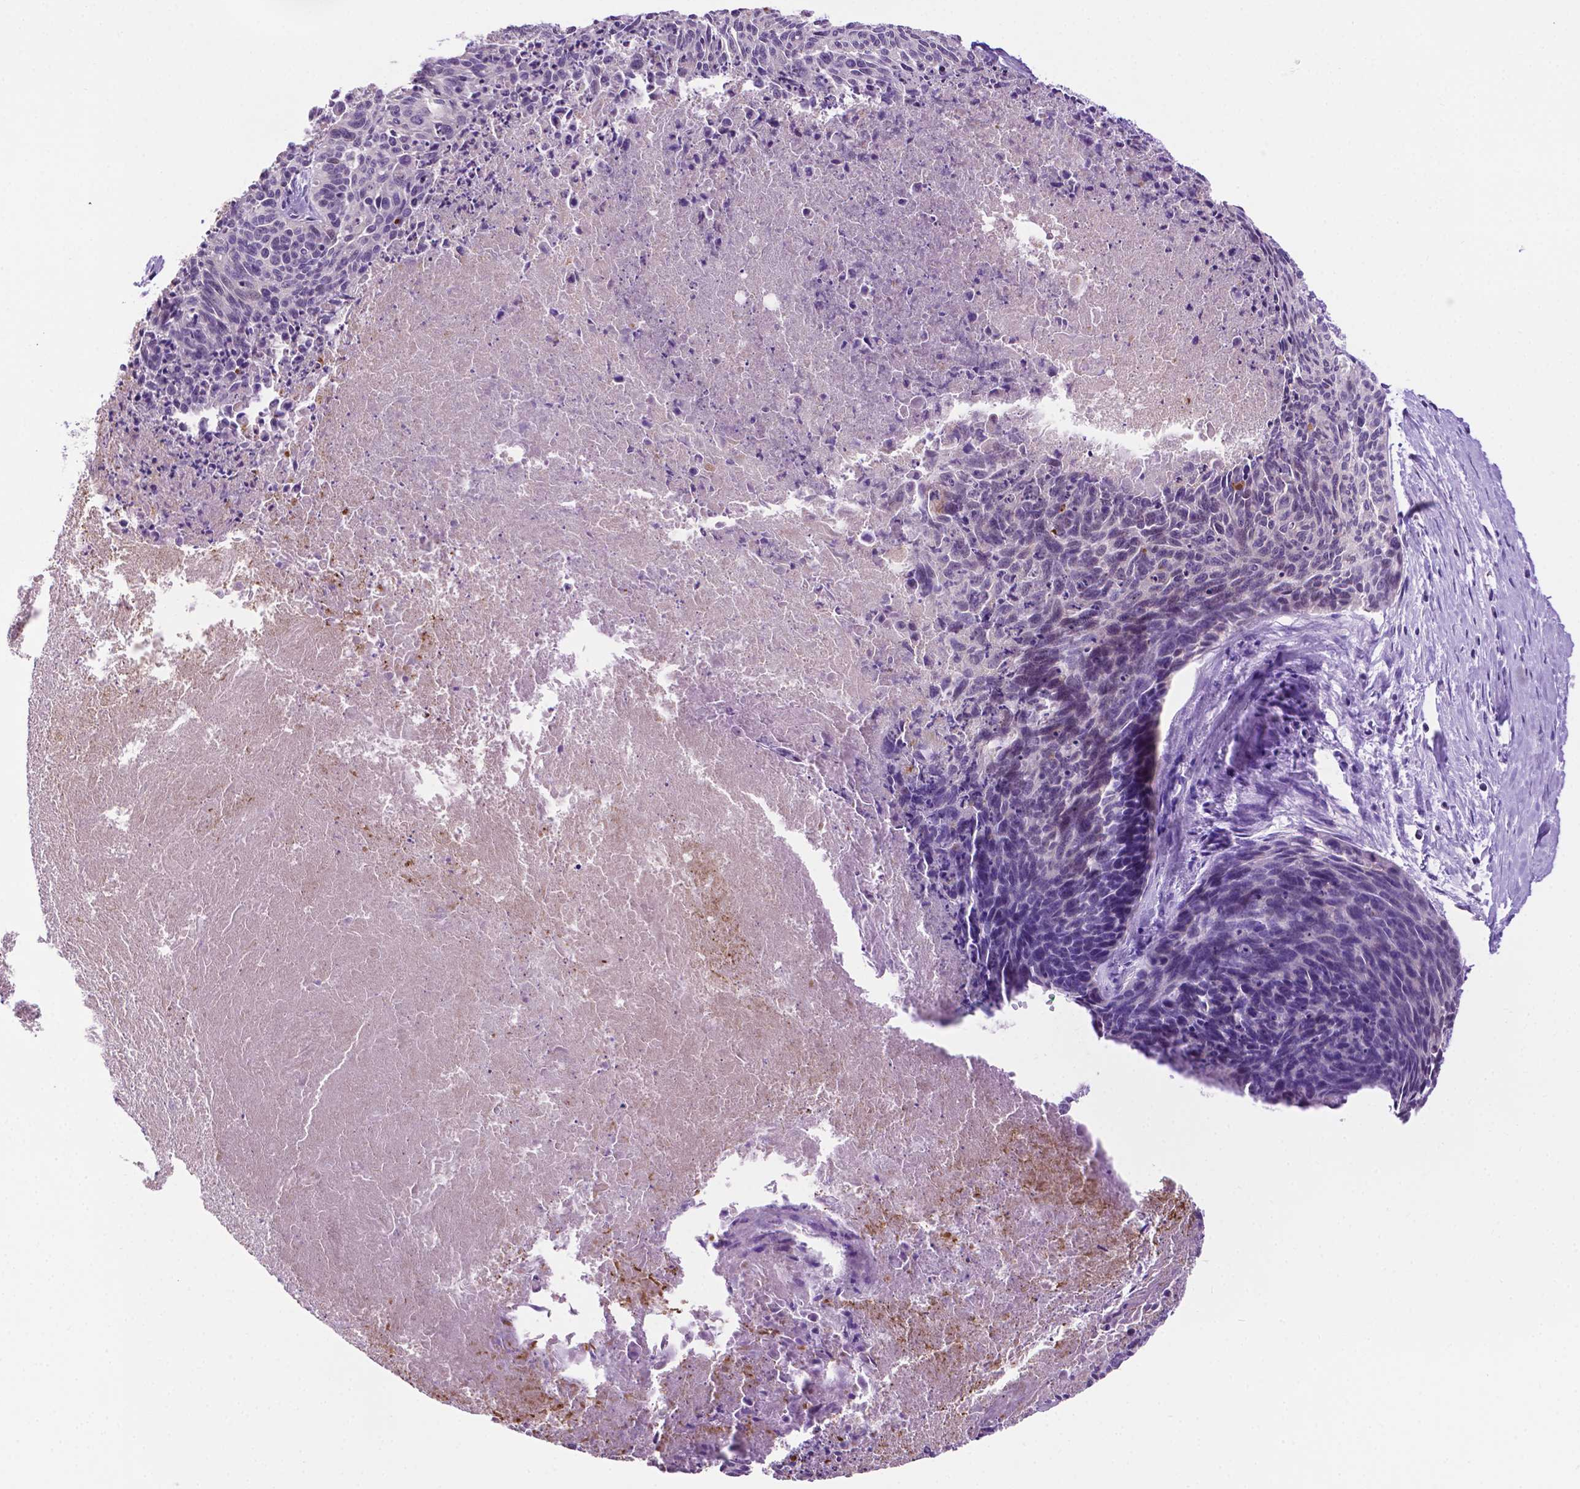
{"staining": {"intensity": "negative", "quantity": "none", "location": "none"}, "tissue": "cervical cancer", "cell_type": "Tumor cells", "image_type": "cancer", "snomed": [{"axis": "morphology", "description": "Squamous cell carcinoma, NOS"}, {"axis": "topography", "description": "Cervix"}], "caption": "This is an IHC histopathology image of human cervical cancer. There is no staining in tumor cells.", "gene": "MMP27", "patient": {"sex": "female", "age": 55}}